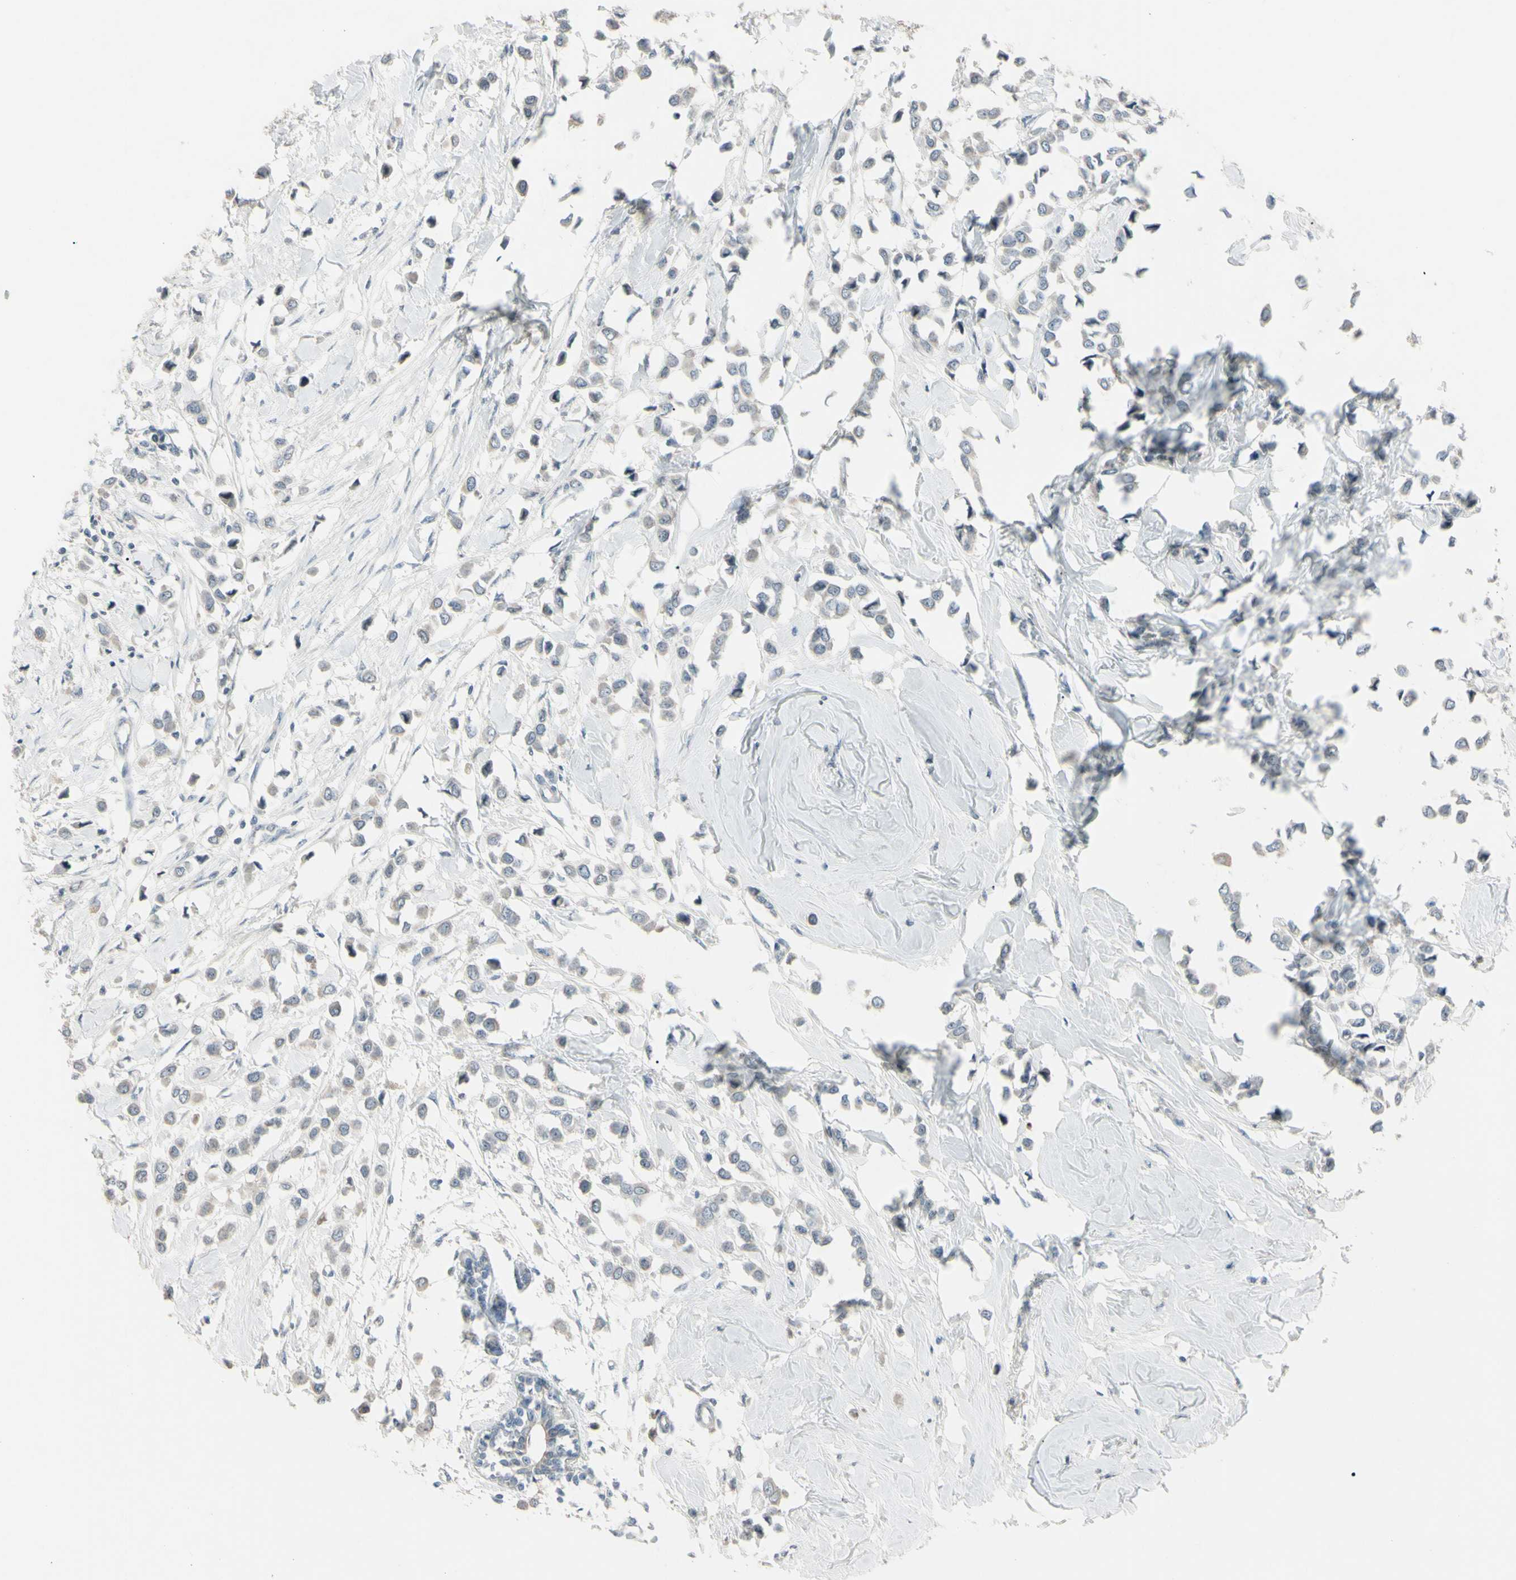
{"staining": {"intensity": "negative", "quantity": "none", "location": "none"}, "tissue": "breast cancer", "cell_type": "Tumor cells", "image_type": "cancer", "snomed": [{"axis": "morphology", "description": "Lobular carcinoma"}, {"axis": "topography", "description": "Breast"}], "caption": "There is no significant positivity in tumor cells of breast cancer. (DAB IHC, high magnification).", "gene": "PIAS4", "patient": {"sex": "female", "age": 51}}